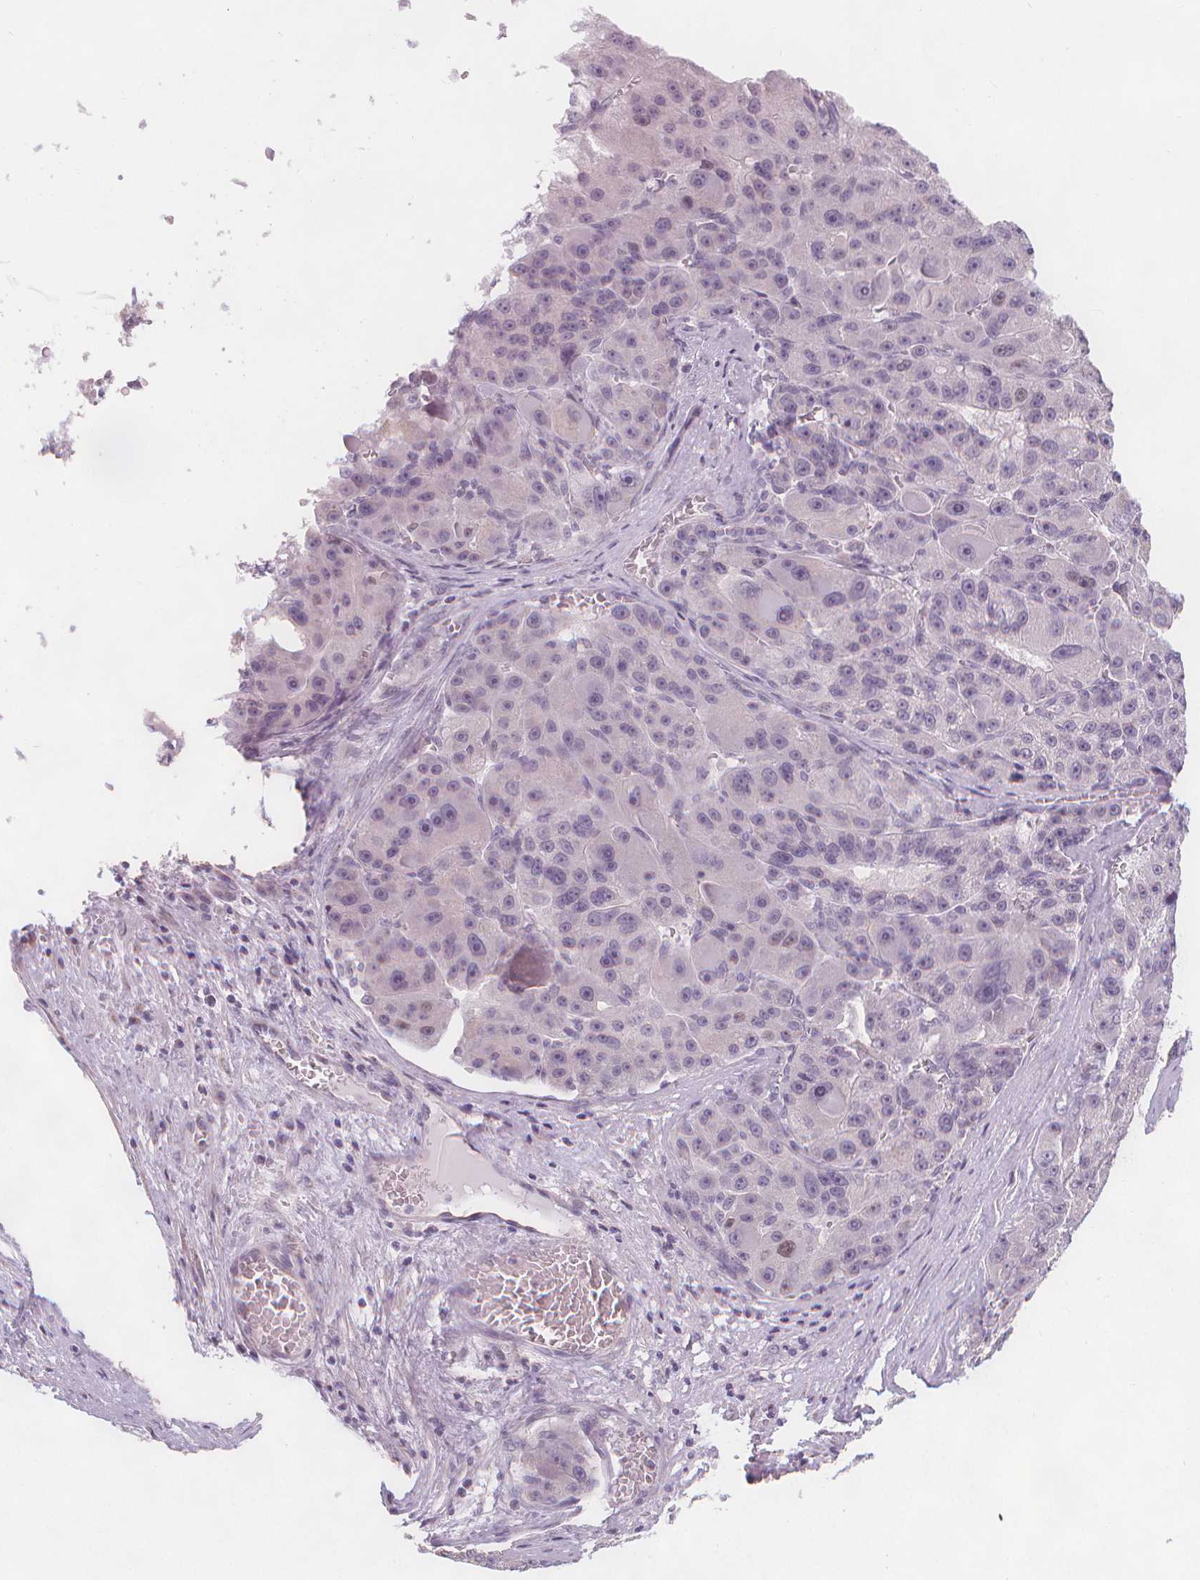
{"staining": {"intensity": "negative", "quantity": "none", "location": "none"}, "tissue": "liver cancer", "cell_type": "Tumor cells", "image_type": "cancer", "snomed": [{"axis": "morphology", "description": "Carcinoma, Hepatocellular, NOS"}, {"axis": "topography", "description": "Liver"}], "caption": "Tumor cells are negative for brown protein staining in liver cancer.", "gene": "TIPIN", "patient": {"sex": "male", "age": 76}}